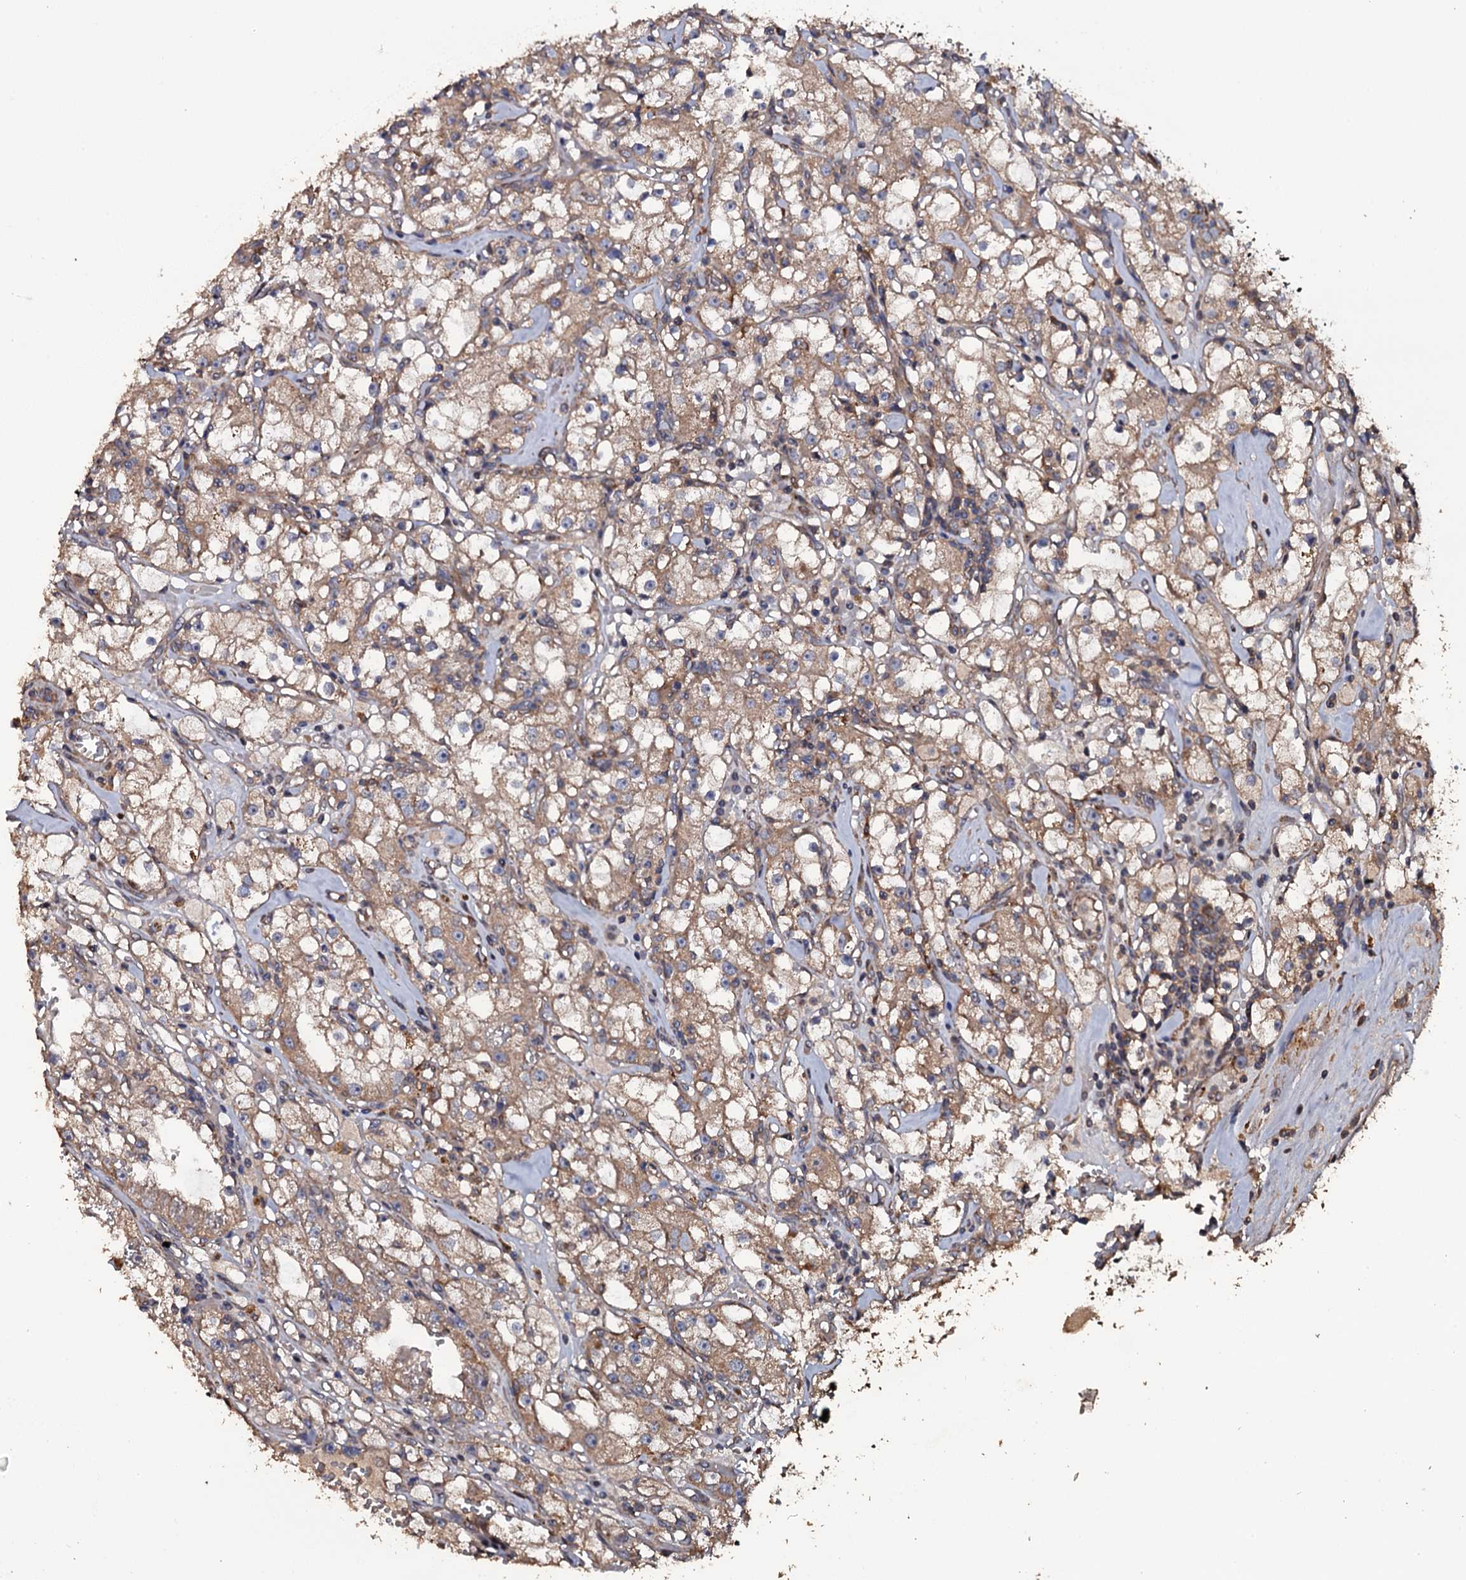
{"staining": {"intensity": "weak", "quantity": ">75%", "location": "cytoplasmic/membranous"}, "tissue": "renal cancer", "cell_type": "Tumor cells", "image_type": "cancer", "snomed": [{"axis": "morphology", "description": "Adenocarcinoma, NOS"}, {"axis": "topography", "description": "Kidney"}], "caption": "Renal adenocarcinoma stained with a brown dye displays weak cytoplasmic/membranous positive staining in about >75% of tumor cells.", "gene": "TTC23", "patient": {"sex": "male", "age": 56}}